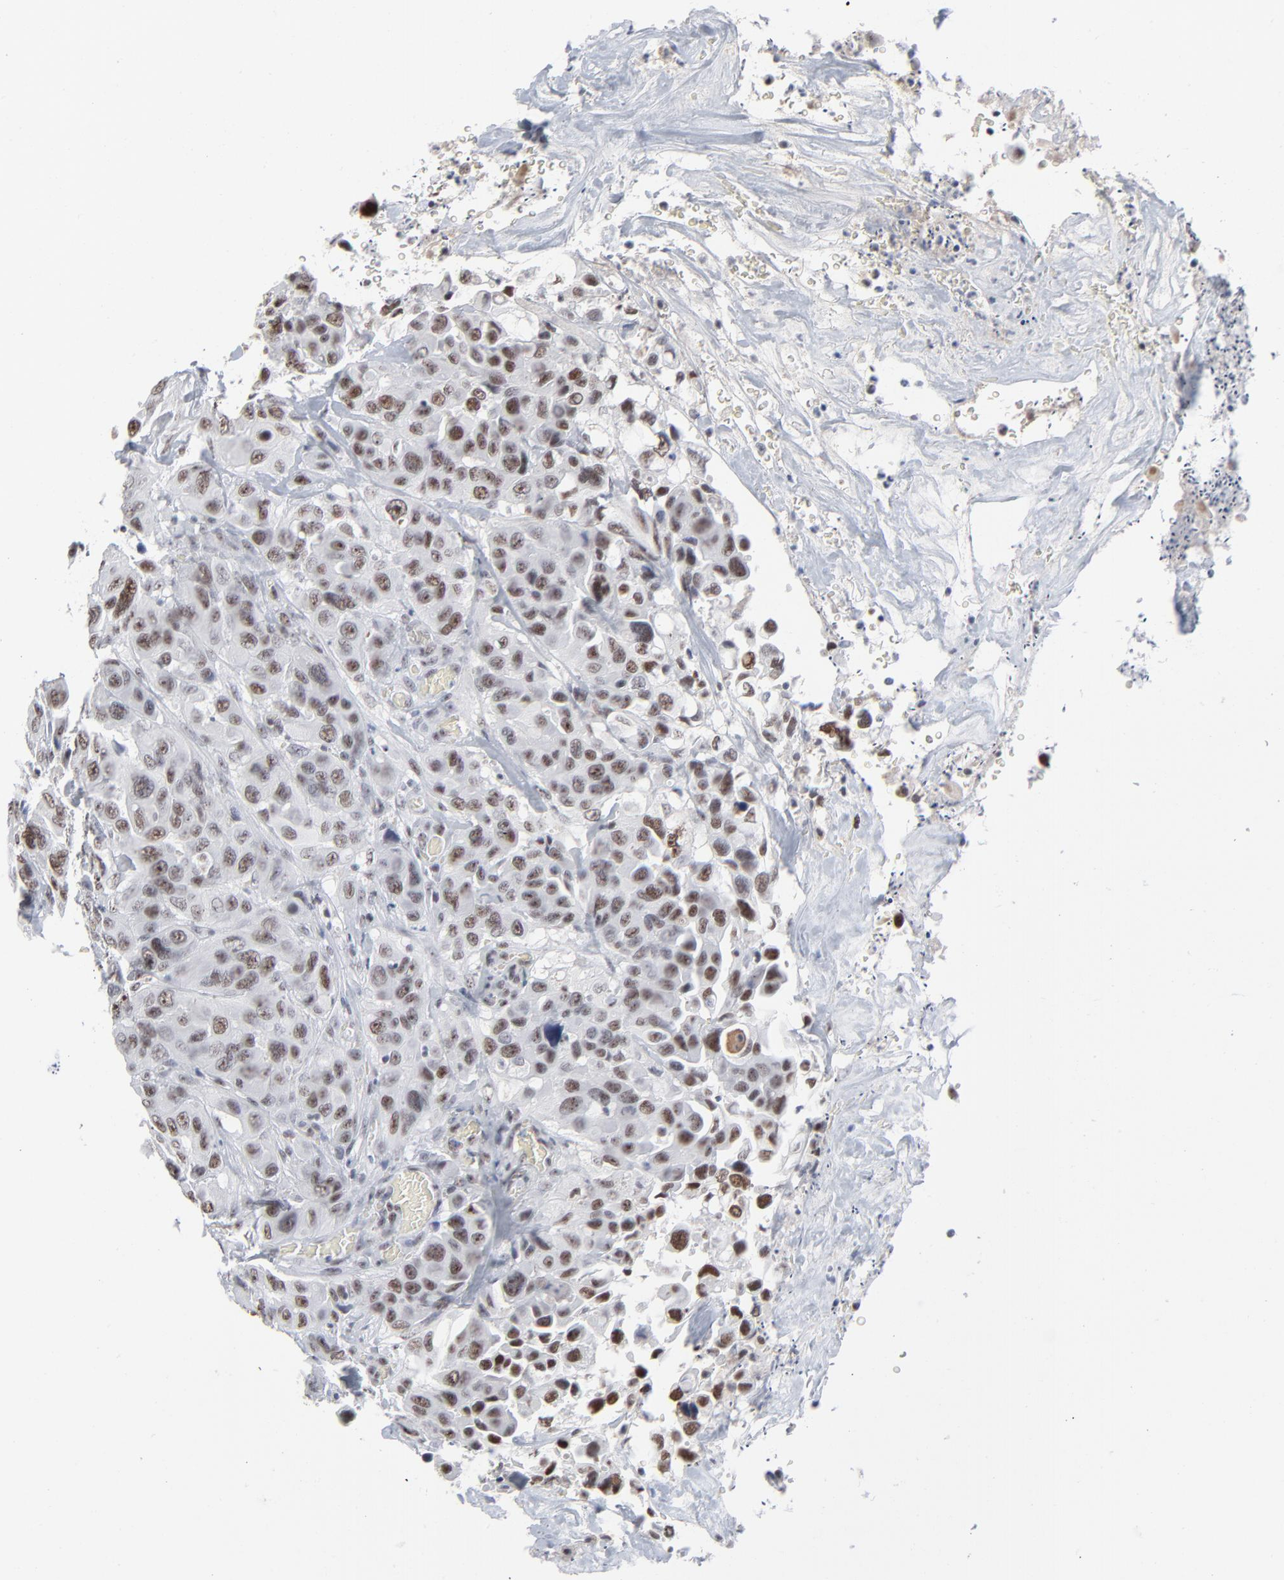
{"staining": {"intensity": "moderate", "quantity": ">75%", "location": "nuclear"}, "tissue": "urothelial cancer", "cell_type": "Tumor cells", "image_type": "cancer", "snomed": [{"axis": "morphology", "description": "Urothelial carcinoma, High grade"}, {"axis": "topography", "description": "Urinary bladder"}], "caption": "Immunohistochemical staining of high-grade urothelial carcinoma reveals medium levels of moderate nuclear positivity in approximately >75% of tumor cells.", "gene": "MPHOSPH6", "patient": {"sex": "male", "age": 73}}